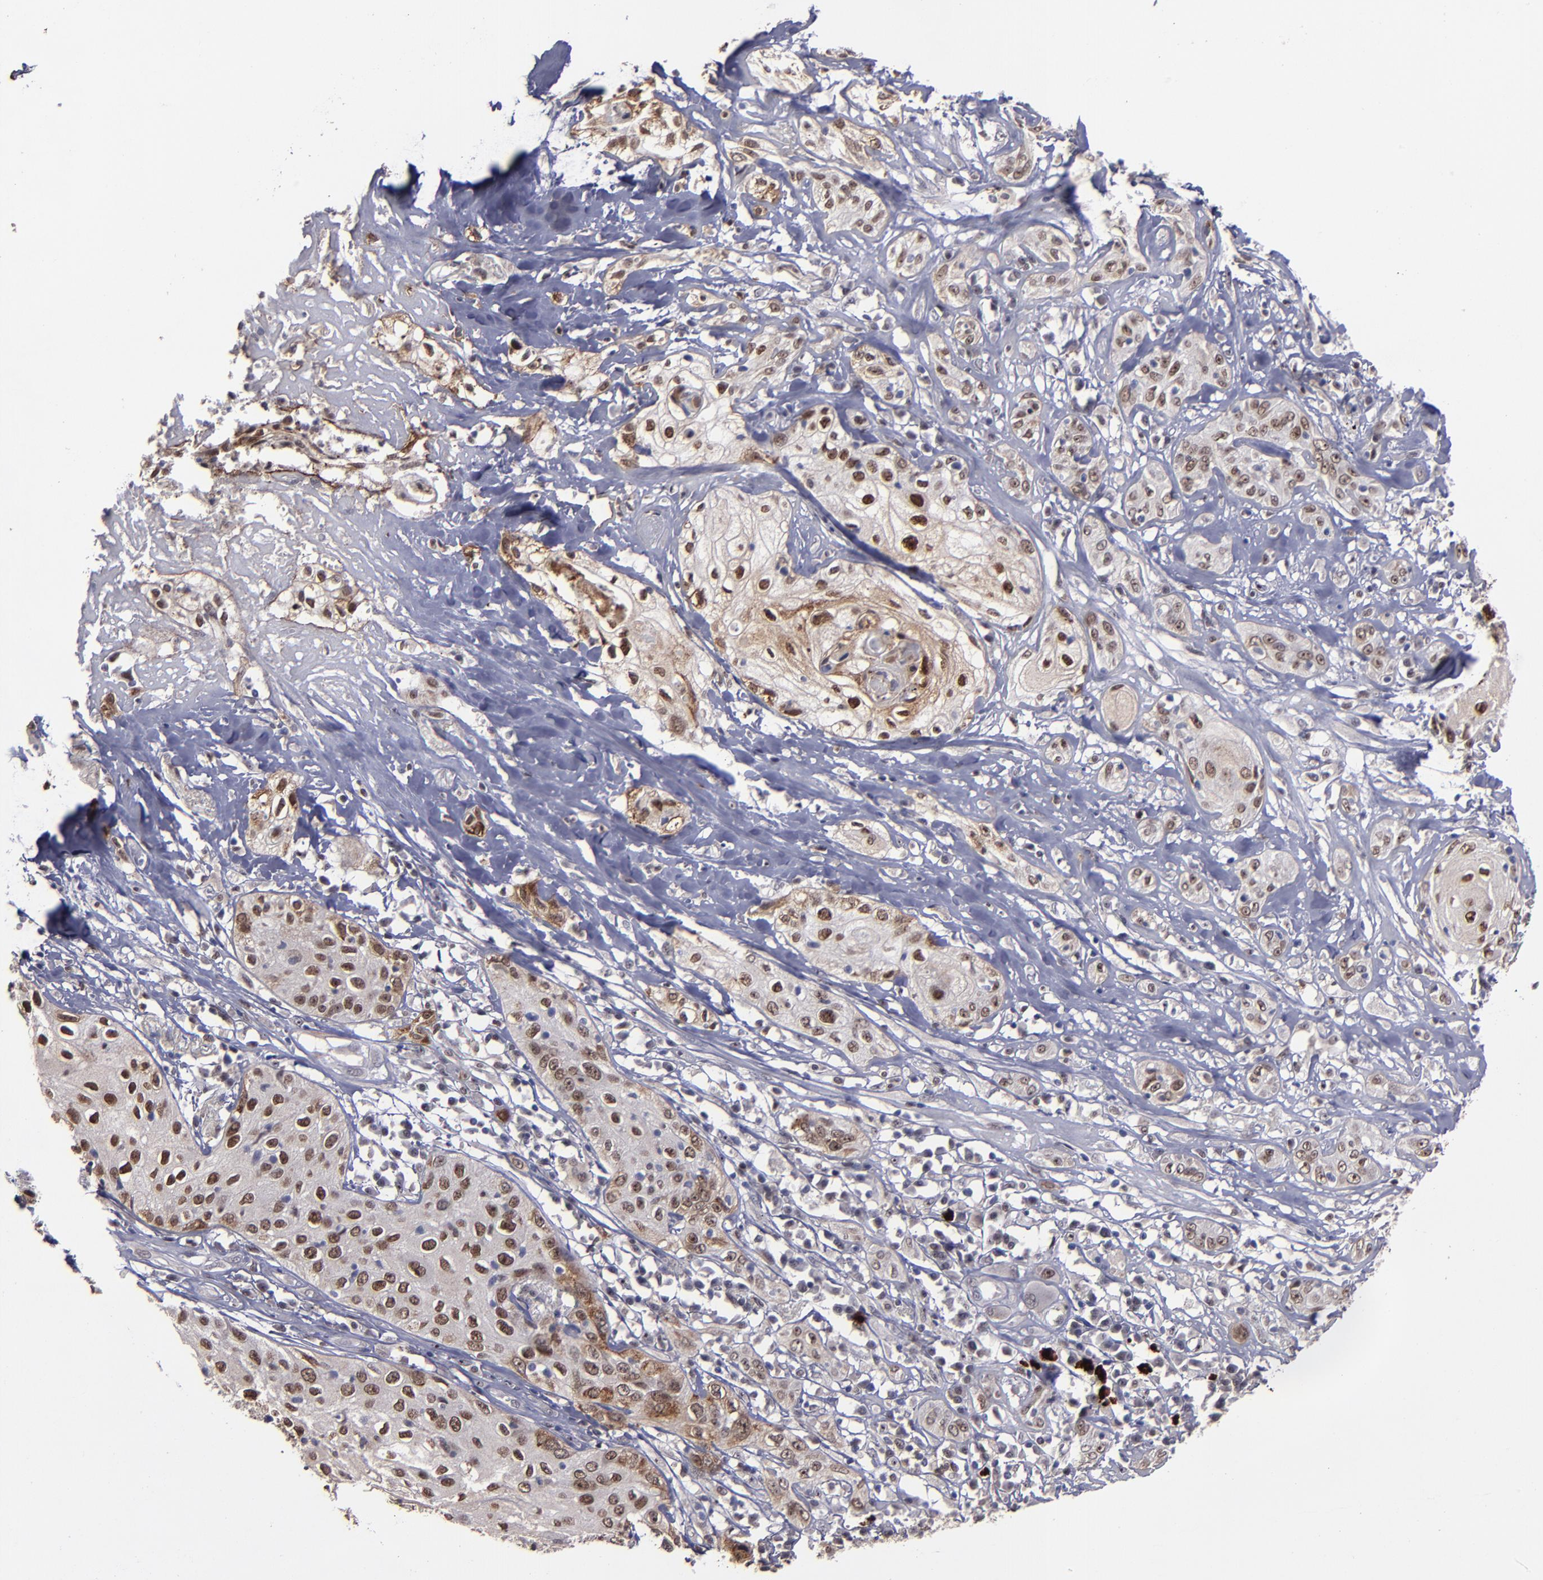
{"staining": {"intensity": "strong", "quantity": ">75%", "location": "nuclear"}, "tissue": "skin cancer", "cell_type": "Tumor cells", "image_type": "cancer", "snomed": [{"axis": "morphology", "description": "Squamous cell carcinoma, NOS"}, {"axis": "topography", "description": "Skin"}], "caption": "A brown stain labels strong nuclear expression of a protein in skin cancer (squamous cell carcinoma) tumor cells. Using DAB (brown) and hematoxylin (blue) stains, captured at high magnification using brightfield microscopy.", "gene": "RREB1", "patient": {"sex": "male", "age": 65}}